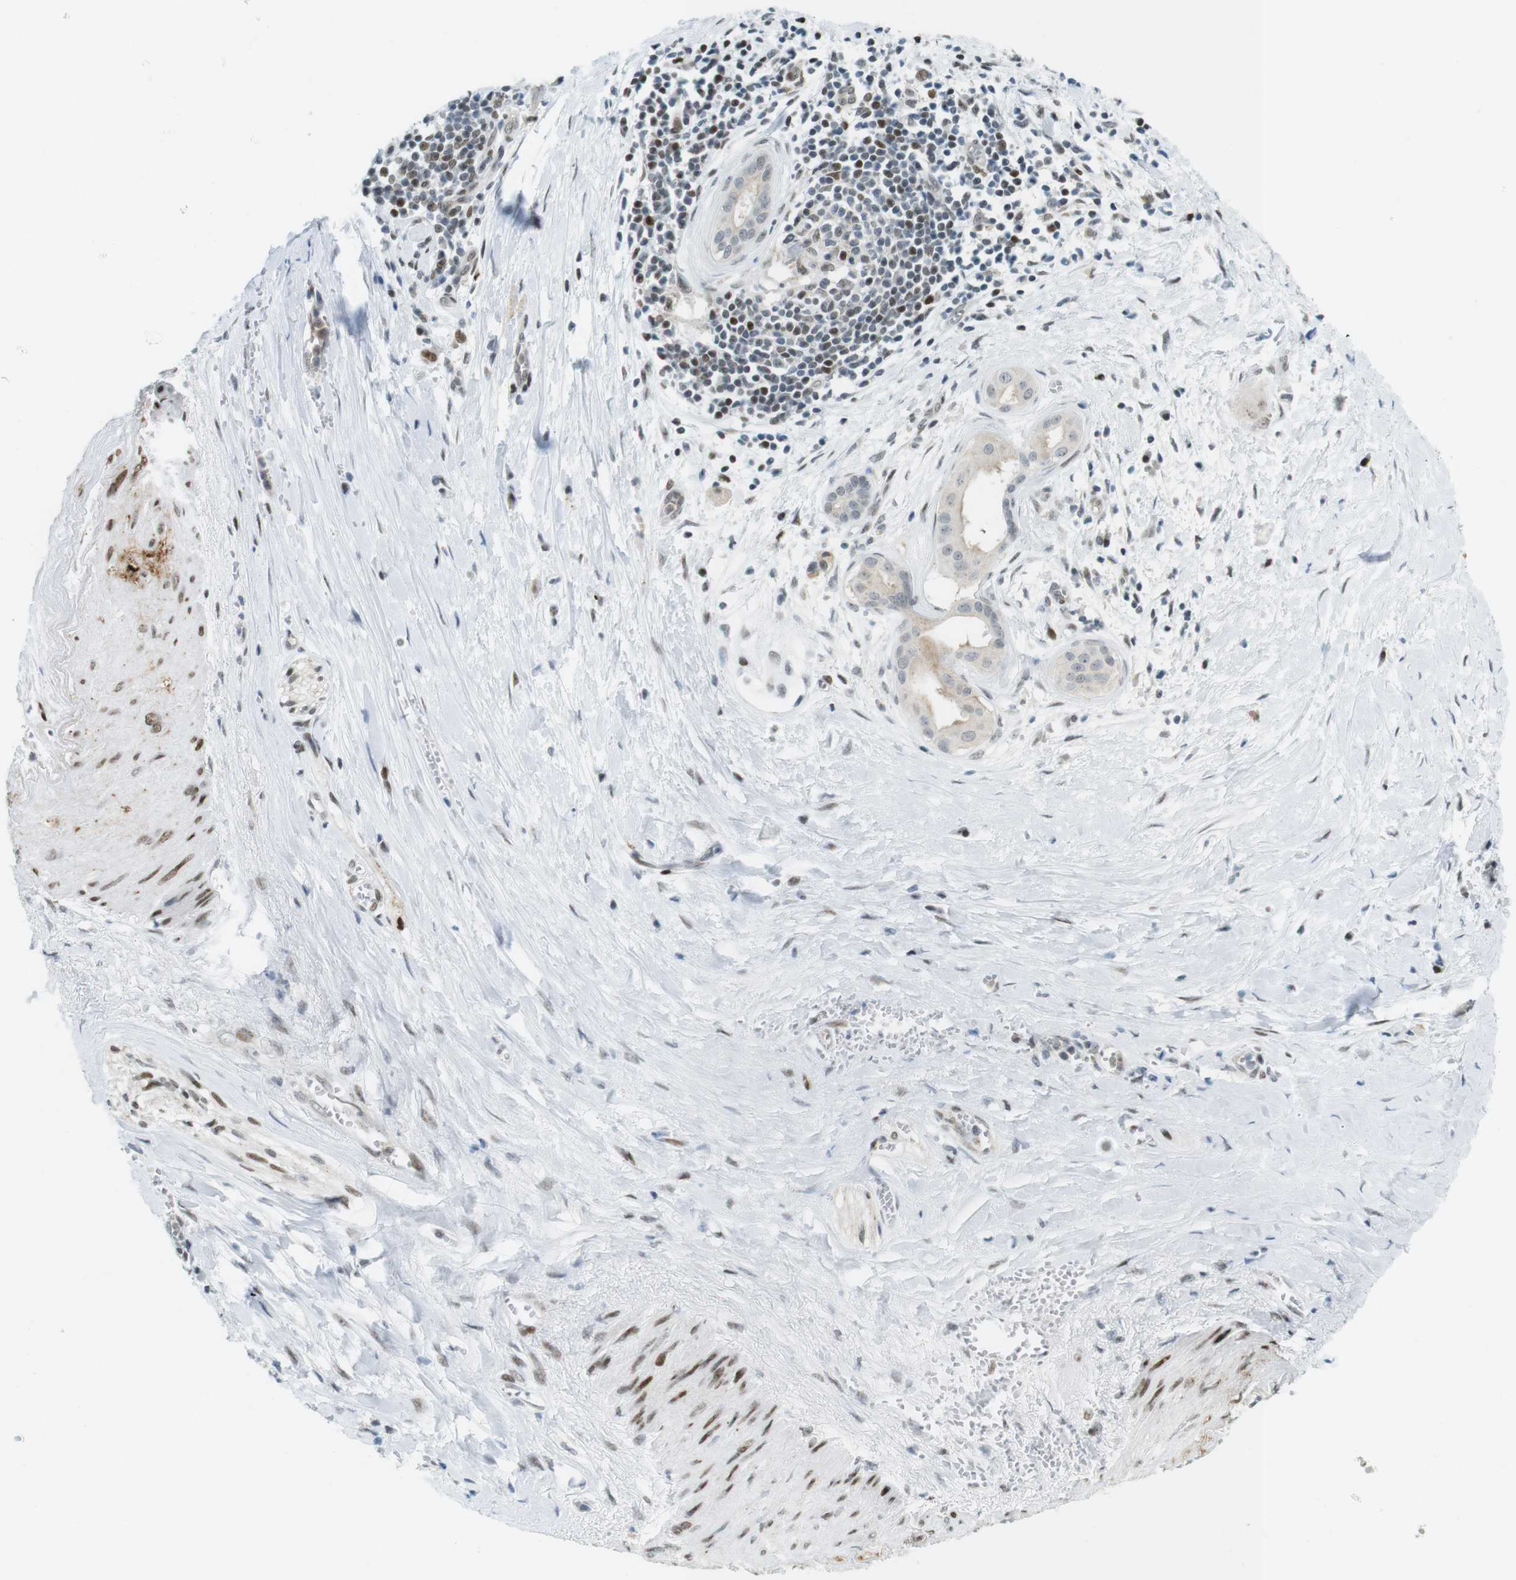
{"staining": {"intensity": "moderate", "quantity": "<25%", "location": "nuclear"}, "tissue": "pancreatic cancer", "cell_type": "Tumor cells", "image_type": "cancer", "snomed": [{"axis": "morphology", "description": "Adenocarcinoma, NOS"}, {"axis": "topography", "description": "Pancreas"}], "caption": "IHC micrograph of neoplastic tissue: human adenocarcinoma (pancreatic) stained using immunohistochemistry shows low levels of moderate protein expression localized specifically in the nuclear of tumor cells, appearing as a nuclear brown color.", "gene": "UBB", "patient": {"sex": "male", "age": 55}}